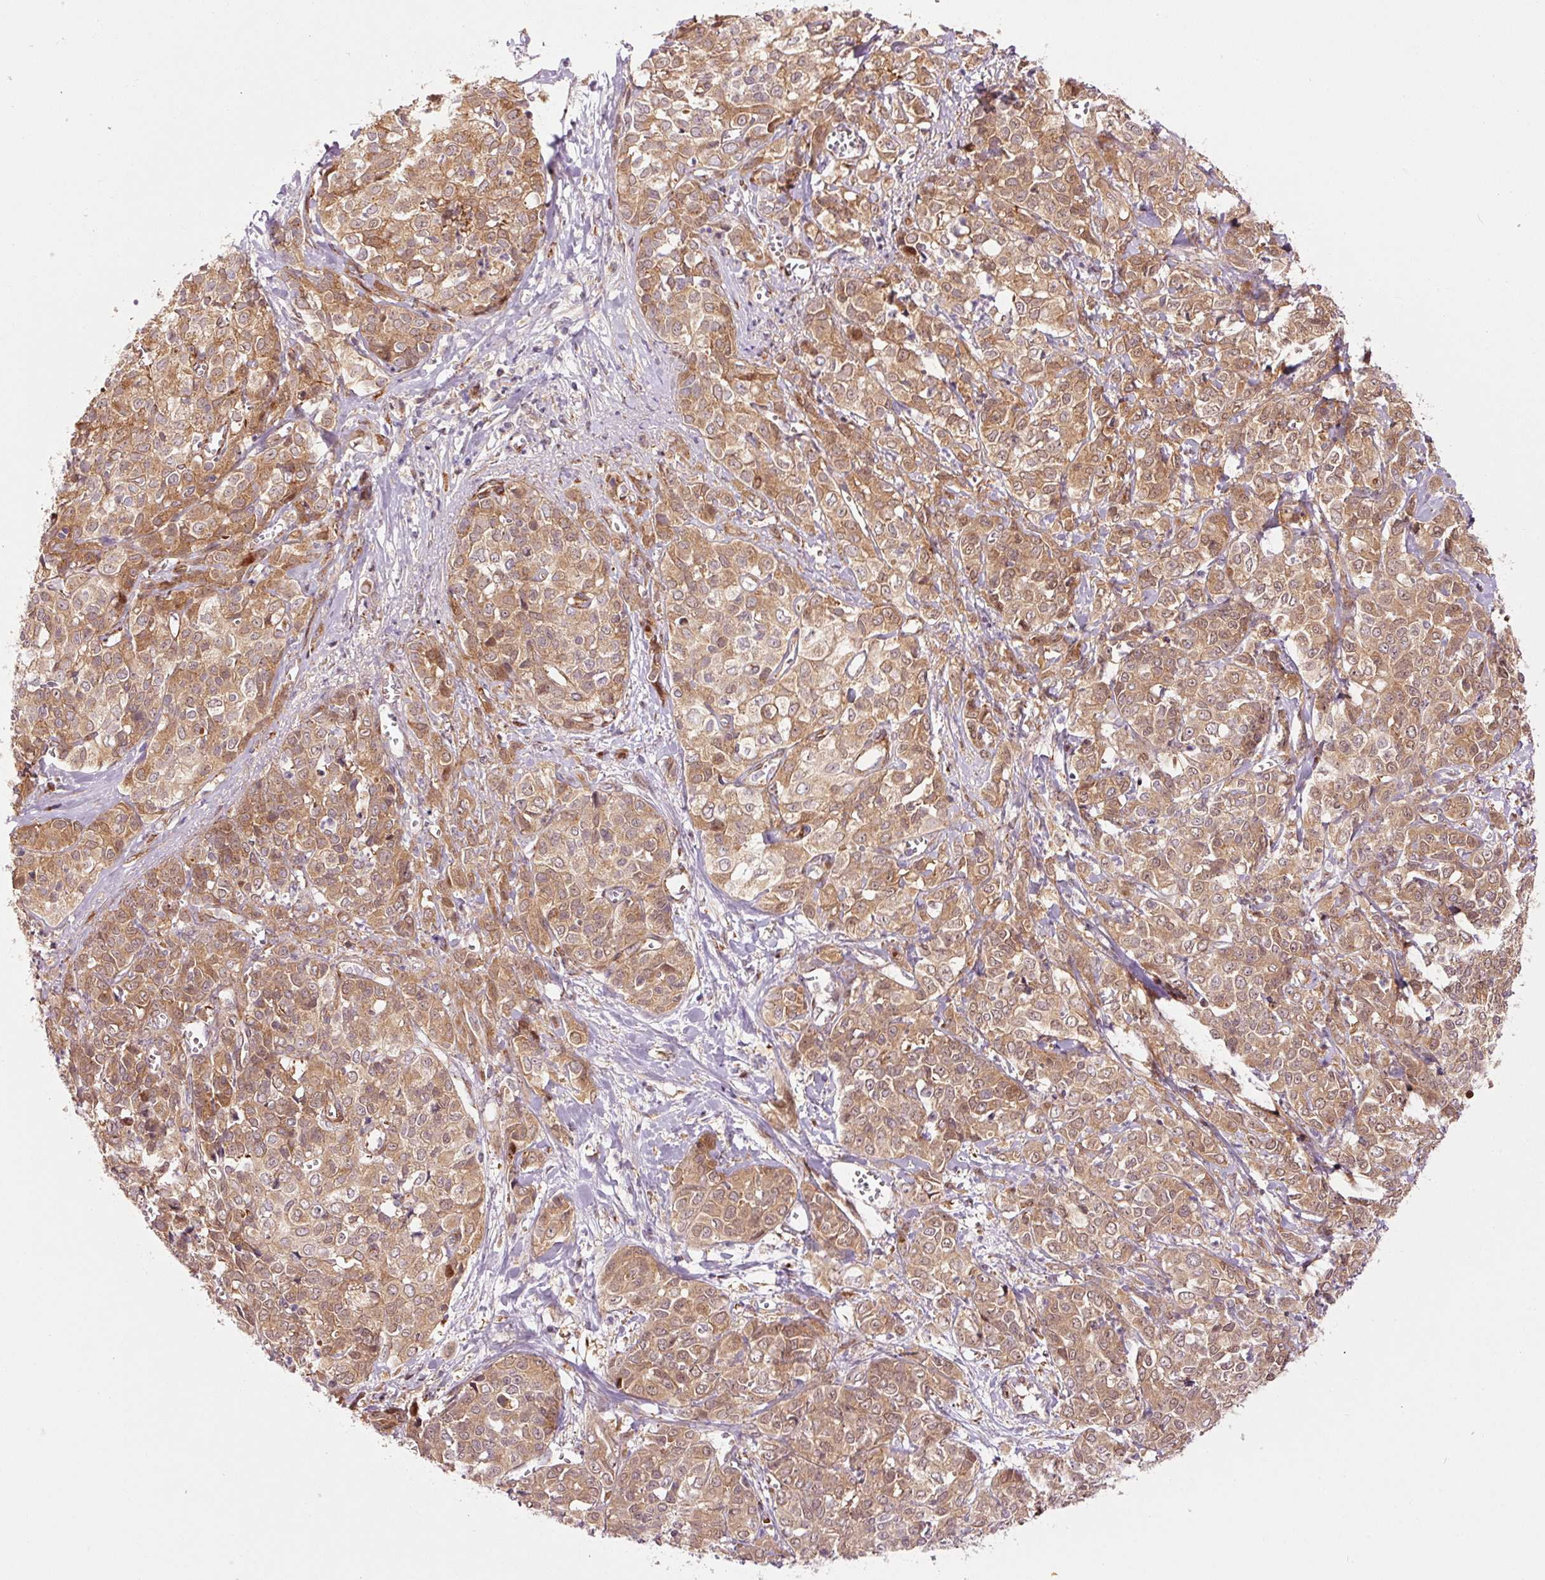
{"staining": {"intensity": "moderate", "quantity": ">75%", "location": "cytoplasmic/membranous,nuclear"}, "tissue": "liver cancer", "cell_type": "Tumor cells", "image_type": "cancer", "snomed": [{"axis": "morphology", "description": "Cholangiocarcinoma"}, {"axis": "topography", "description": "Liver"}], "caption": "Moderate cytoplasmic/membranous and nuclear expression is appreciated in about >75% of tumor cells in liver cancer. The protein of interest is stained brown, and the nuclei are stained in blue (DAB IHC with brightfield microscopy, high magnification).", "gene": "PPP1R14B", "patient": {"sex": "female", "age": 77}}